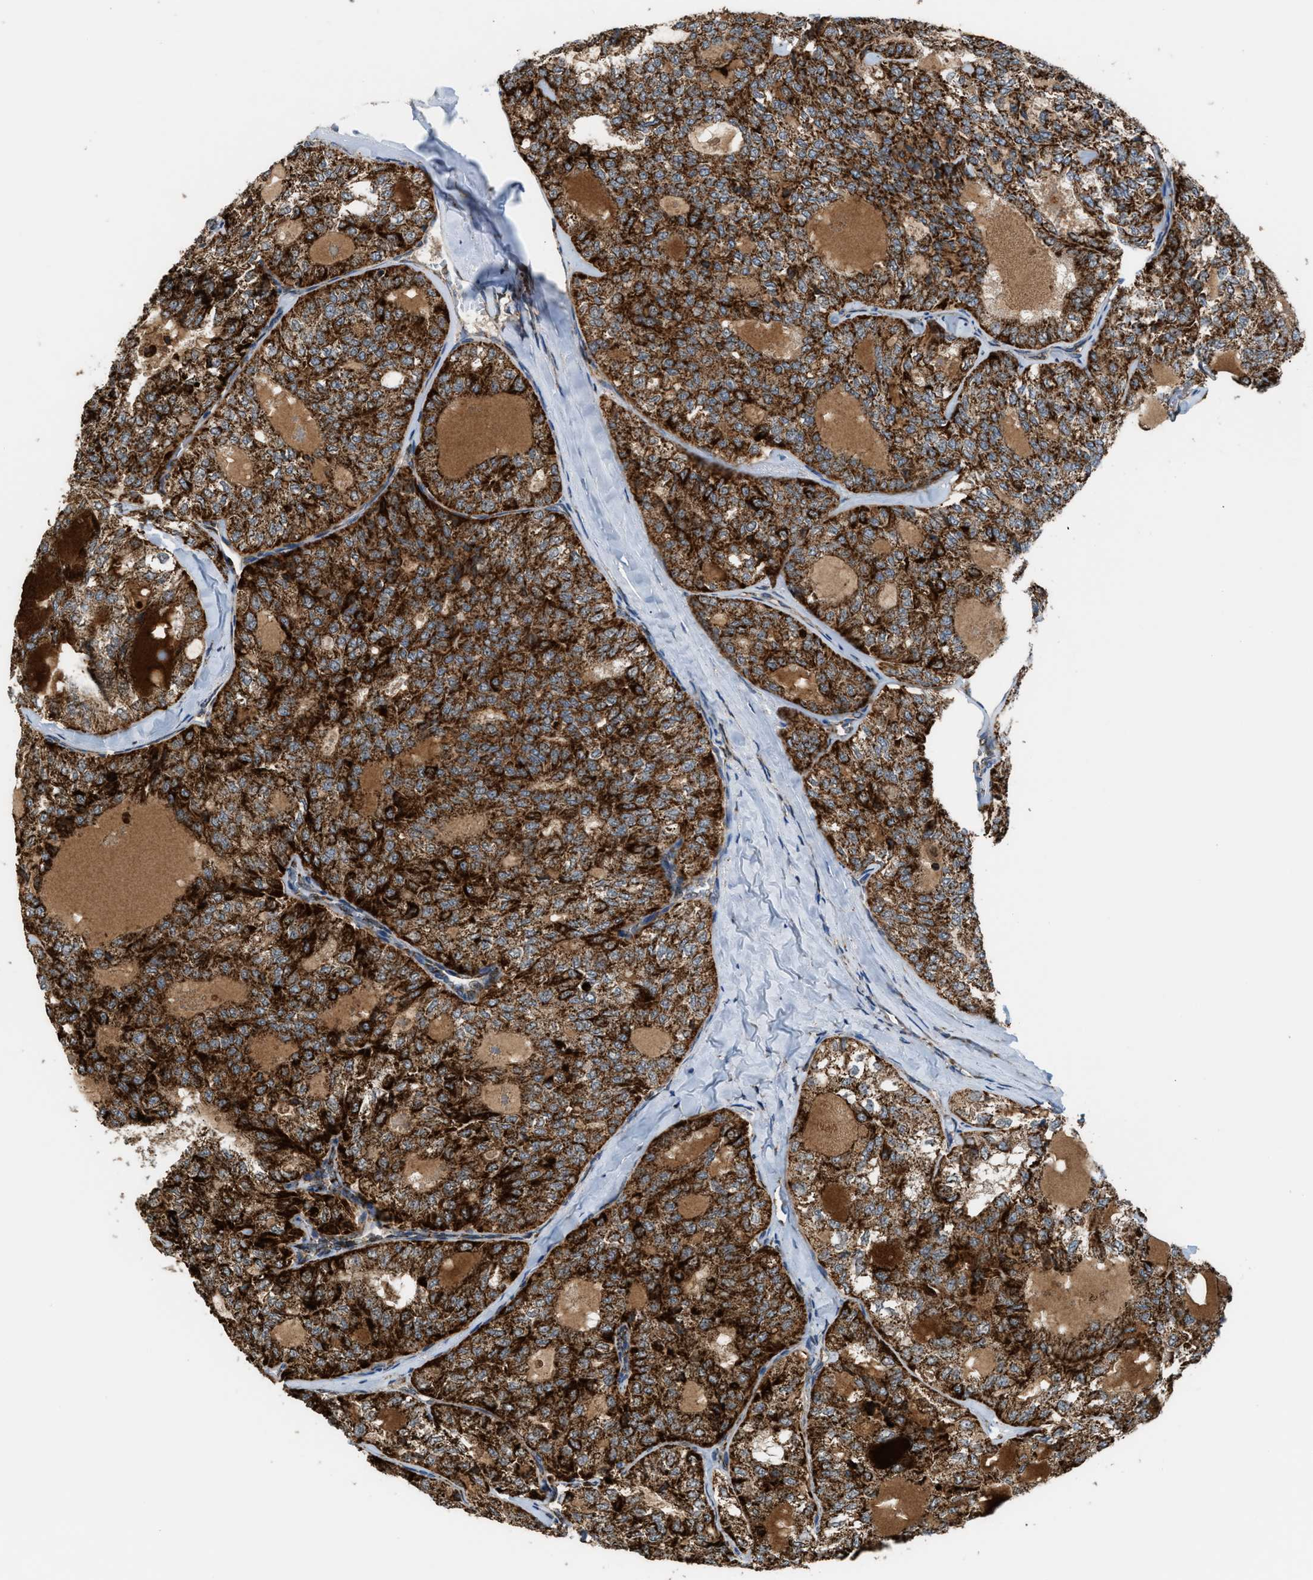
{"staining": {"intensity": "strong", "quantity": ">75%", "location": "cytoplasmic/membranous"}, "tissue": "thyroid cancer", "cell_type": "Tumor cells", "image_type": "cancer", "snomed": [{"axis": "morphology", "description": "Follicular adenoma carcinoma, NOS"}, {"axis": "topography", "description": "Thyroid gland"}], "caption": "Immunohistochemical staining of human follicular adenoma carcinoma (thyroid) shows high levels of strong cytoplasmic/membranous protein positivity in approximately >75% of tumor cells.", "gene": "SGSM2", "patient": {"sex": "male", "age": 75}}